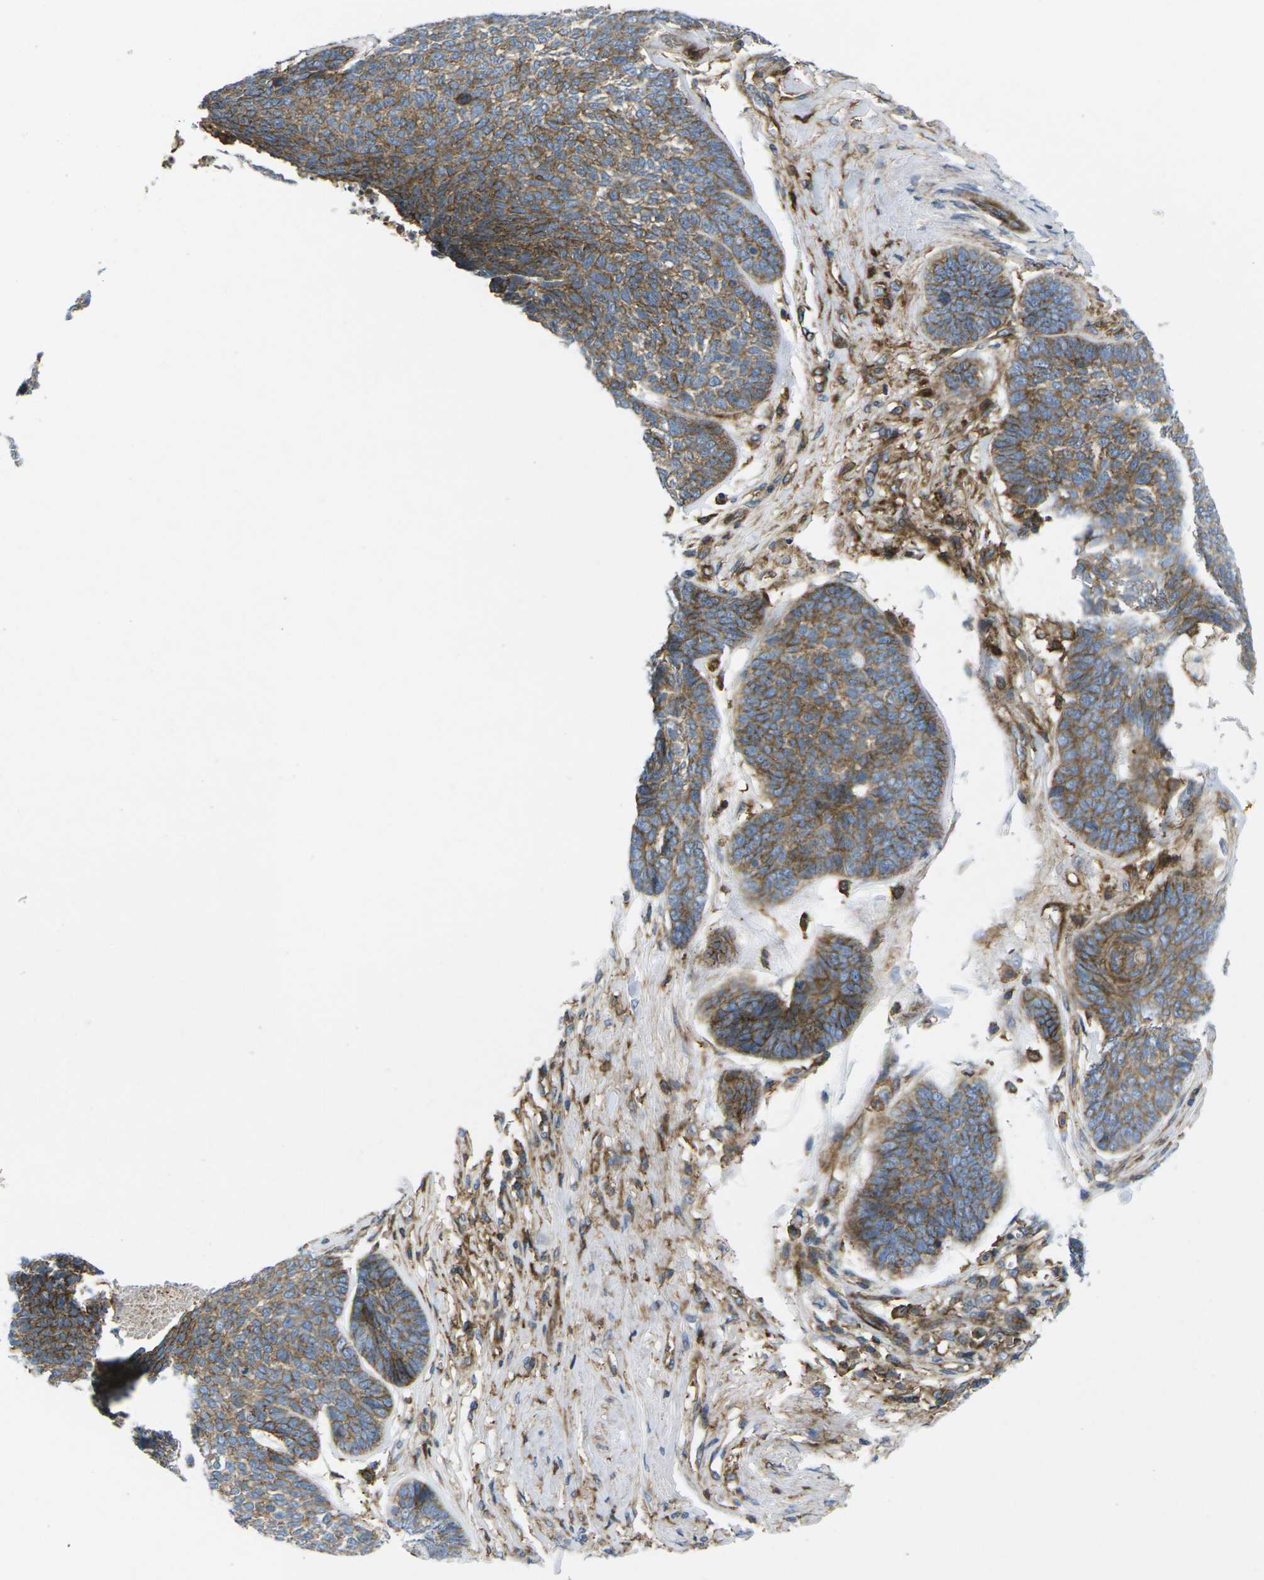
{"staining": {"intensity": "strong", "quantity": ">75%", "location": "cytoplasmic/membranous"}, "tissue": "skin cancer", "cell_type": "Tumor cells", "image_type": "cancer", "snomed": [{"axis": "morphology", "description": "Basal cell carcinoma"}, {"axis": "topography", "description": "Skin"}], "caption": "Immunohistochemical staining of human skin basal cell carcinoma shows strong cytoplasmic/membranous protein expression in about >75% of tumor cells. (Stains: DAB in brown, nuclei in blue, Microscopy: brightfield microscopy at high magnification).", "gene": "IQGAP1", "patient": {"sex": "male", "age": 84}}